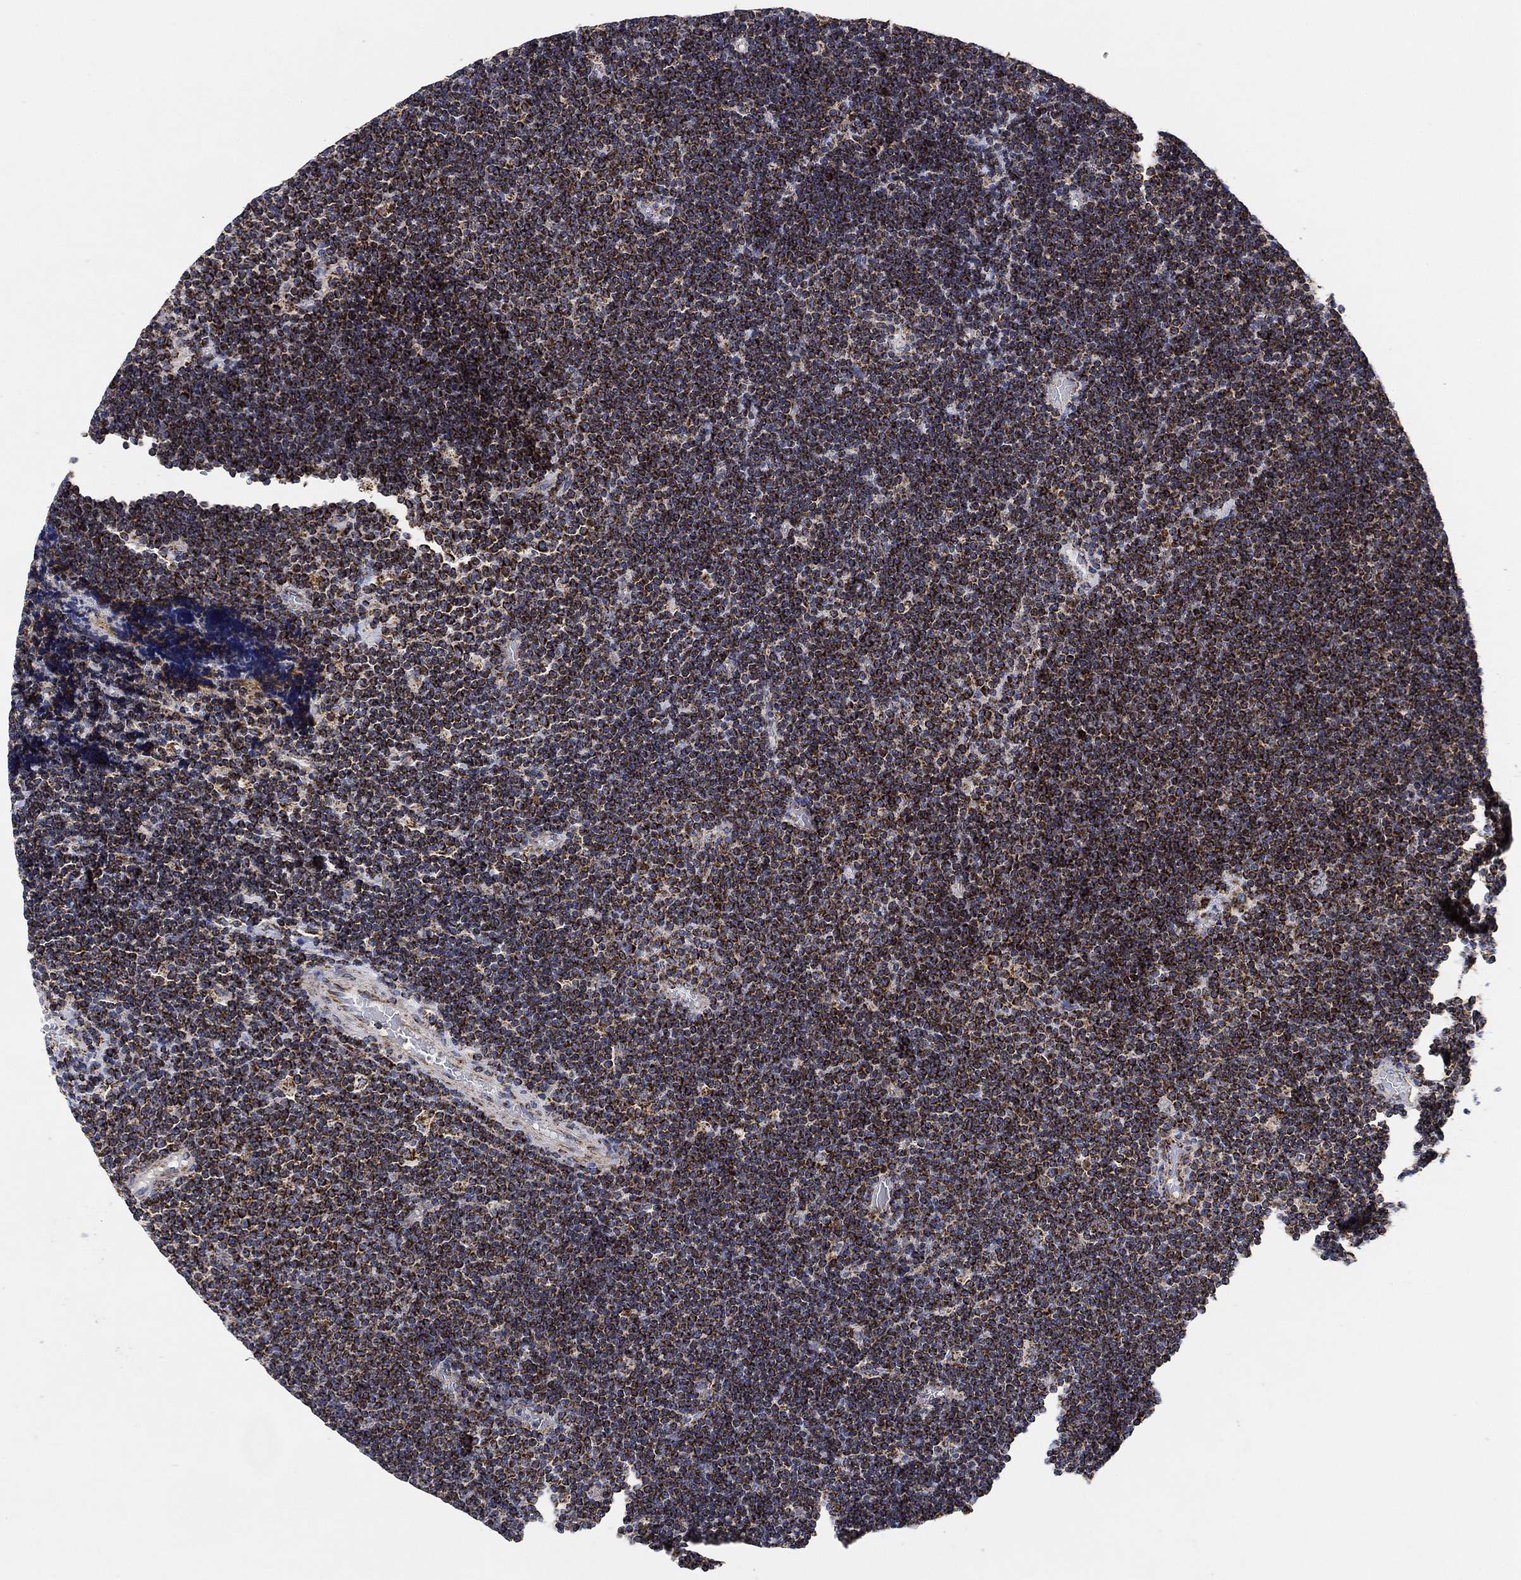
{"staining": {"intensity": "moderate", "quantity": ">75%", "location": "cytoplasmic/membranous"}, "tissue": "lymphoma", "cell_type": "Tumor cells", "image_type": "cancer", "snomed": [{"axis": "morphology", "description": "Malignant lymphoma, non-Hodgkin's type, Low grade"}, {"axis": "topography", "description": "Brain"}], "caption": "Immunohistochemical staining of human lymphoma demonstrates medium levels of moderate cytoplasmic/membranous staining in approximately >75% of tumor cells.", "gene": "NDUFS3", "patient": {"sex": "female", "age": 66}}